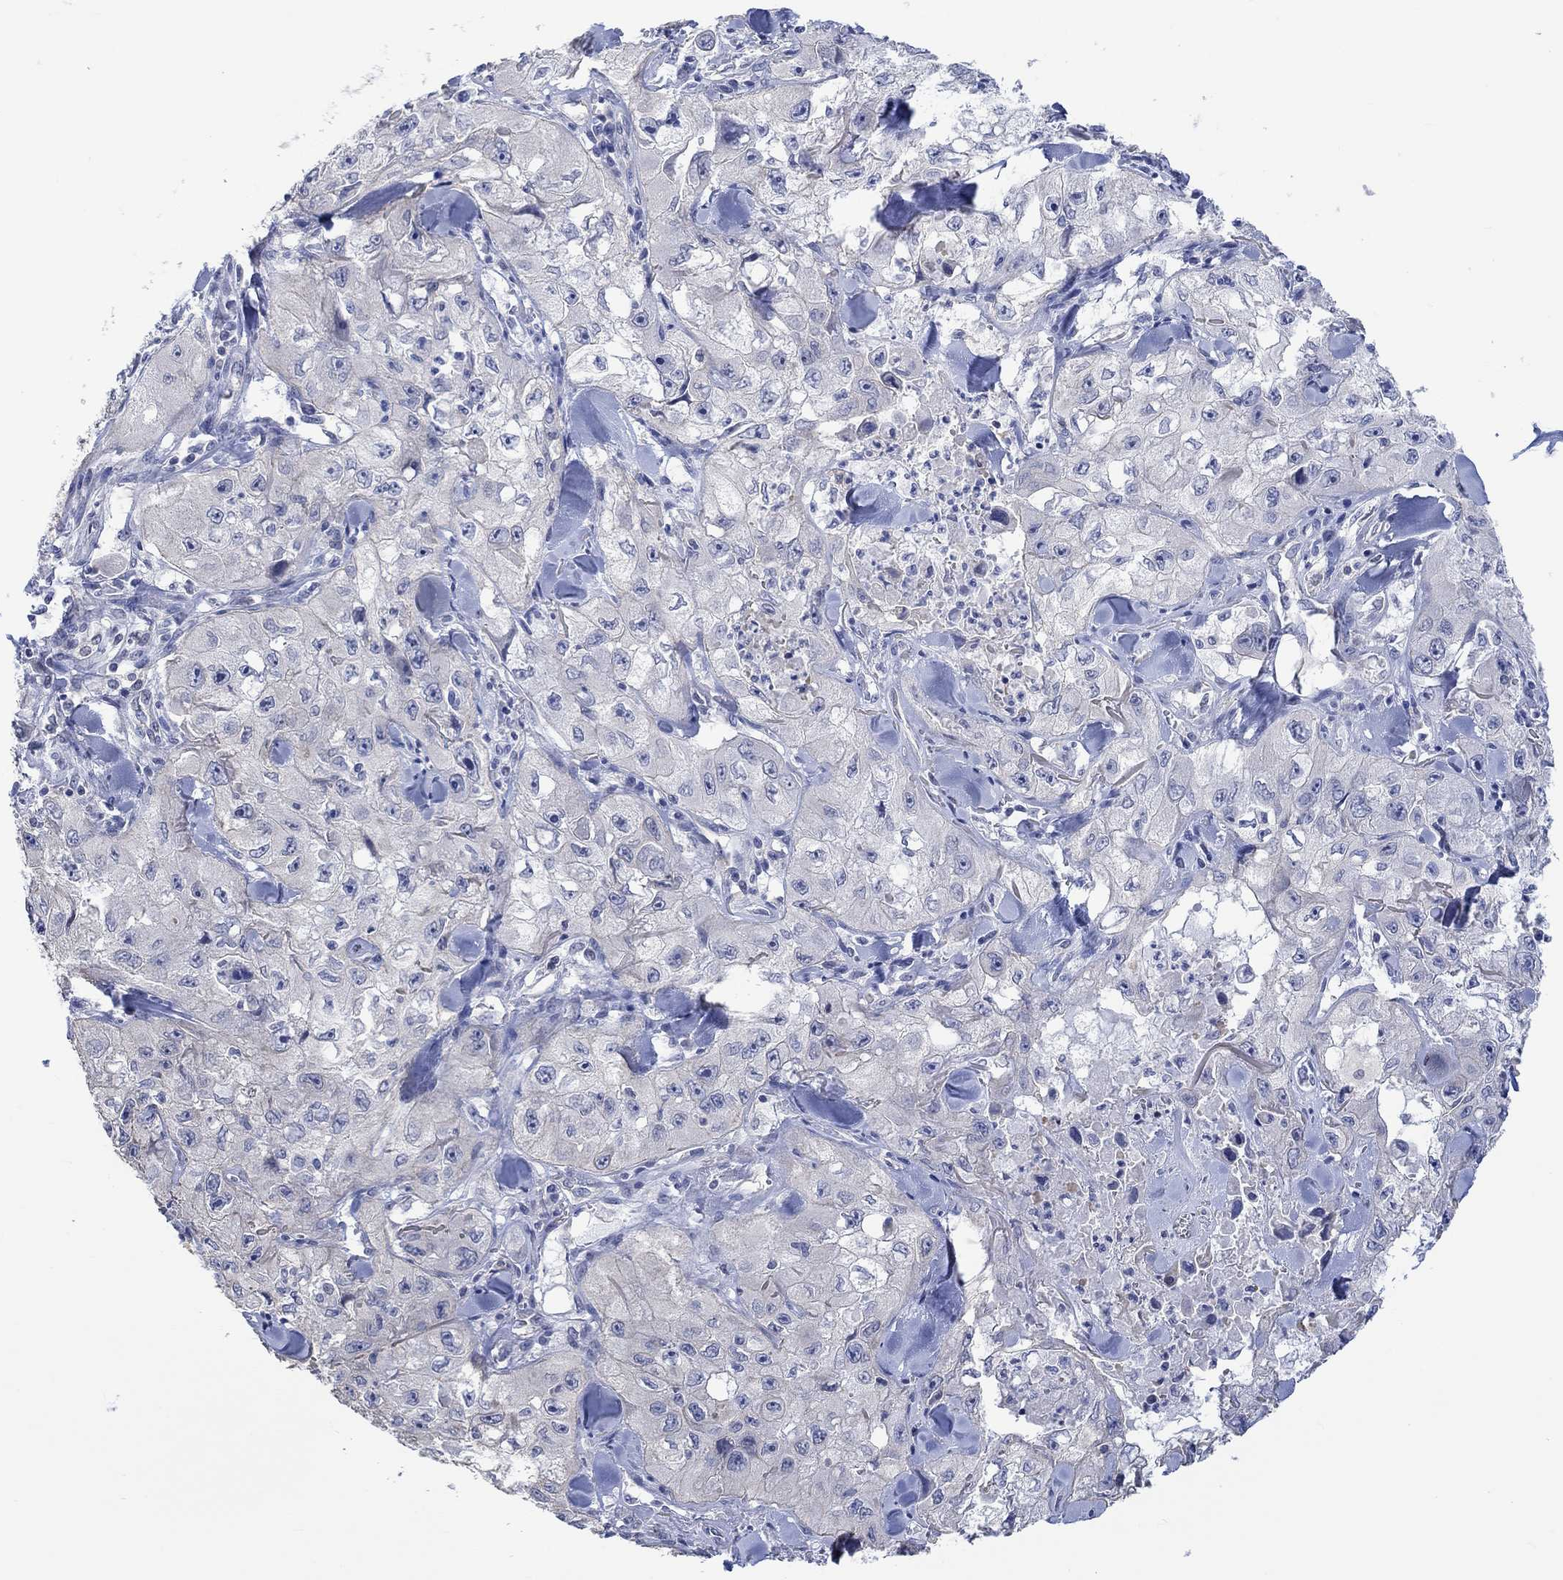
{"staining": {"intensity": "negative", "quantity": "none", "location": "none"}, "tissue": "skin cancer", "cell_type": "Tumor cells", "image_type": "cancer", "snomed": [{"axis": "morphology", "description": "Squamous cell carcinoma, NOS"}, {"axis": "topography", "description": "Skin"}, {"axis": "topography", "description": "Subcutis"}], "caption": "This is an immunohistochemistry micrograph of human skin squamous cell carcinoma. There is no staining in tumor cells.", "gene": "AGRP", "patient": {"sex": "male", "age": 73}}